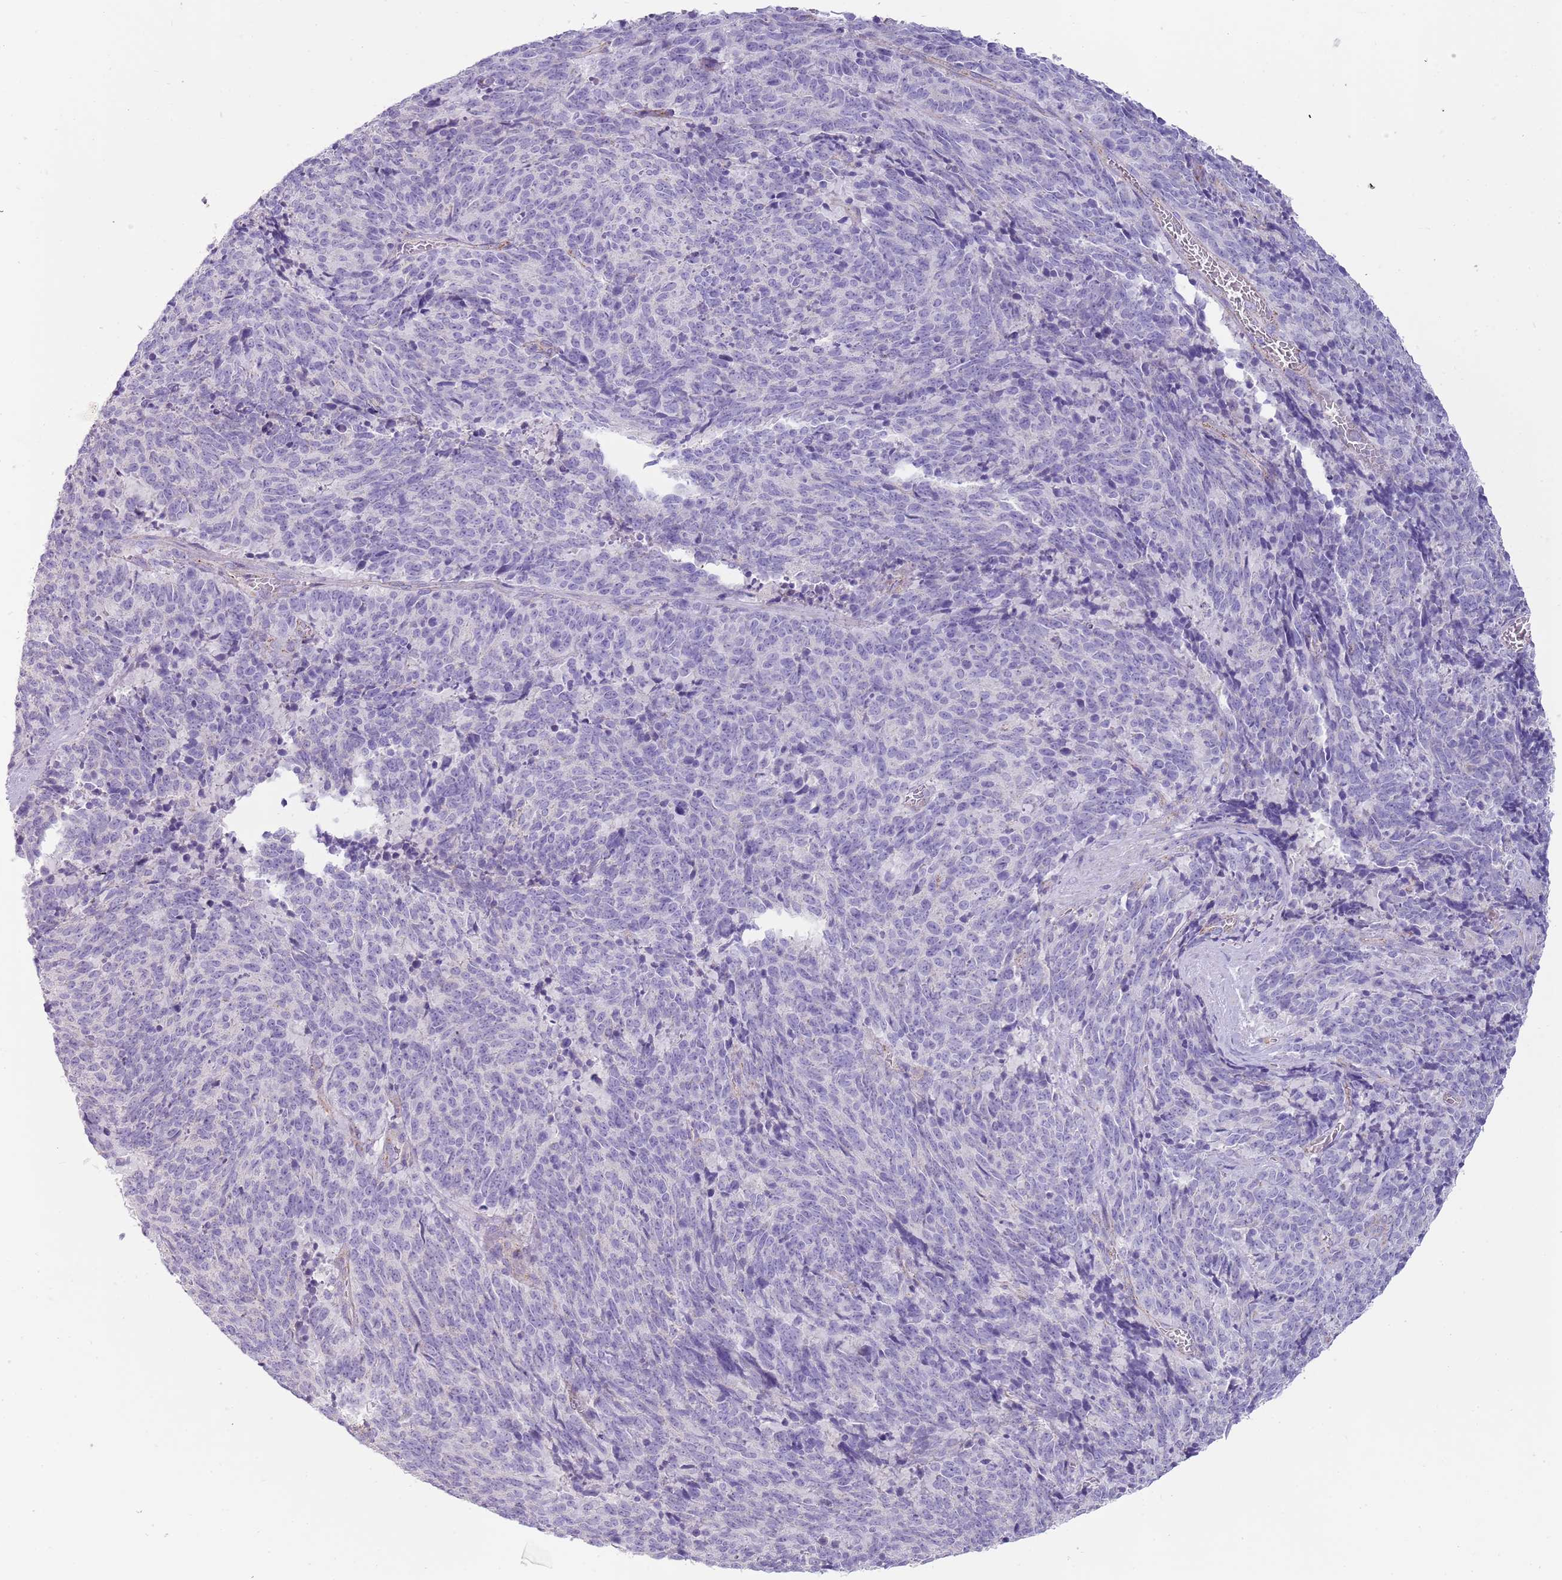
{"staining": {"intensity": "negative", "quantity": "none", "location": "none"}, "tissue": "cervical cancer", "cell_type": "Tumor cells", "image_type": "cancer", "snomed": [{"axis": "morphology", "description": "Squamous cell carcinoma, NOS"}, {"axis": "topography", "description": "Cervix"}], "caption": "Immunohistochemistry micrograph of neoplastic tissue: cervical squamous cell carcinoma stained with DAB (3,3'-diaminobenzidine) exhibits no significant protein staining in tumor cells.", "gene": "RNF222", "patient": {"sex": "female", "age": 29}}